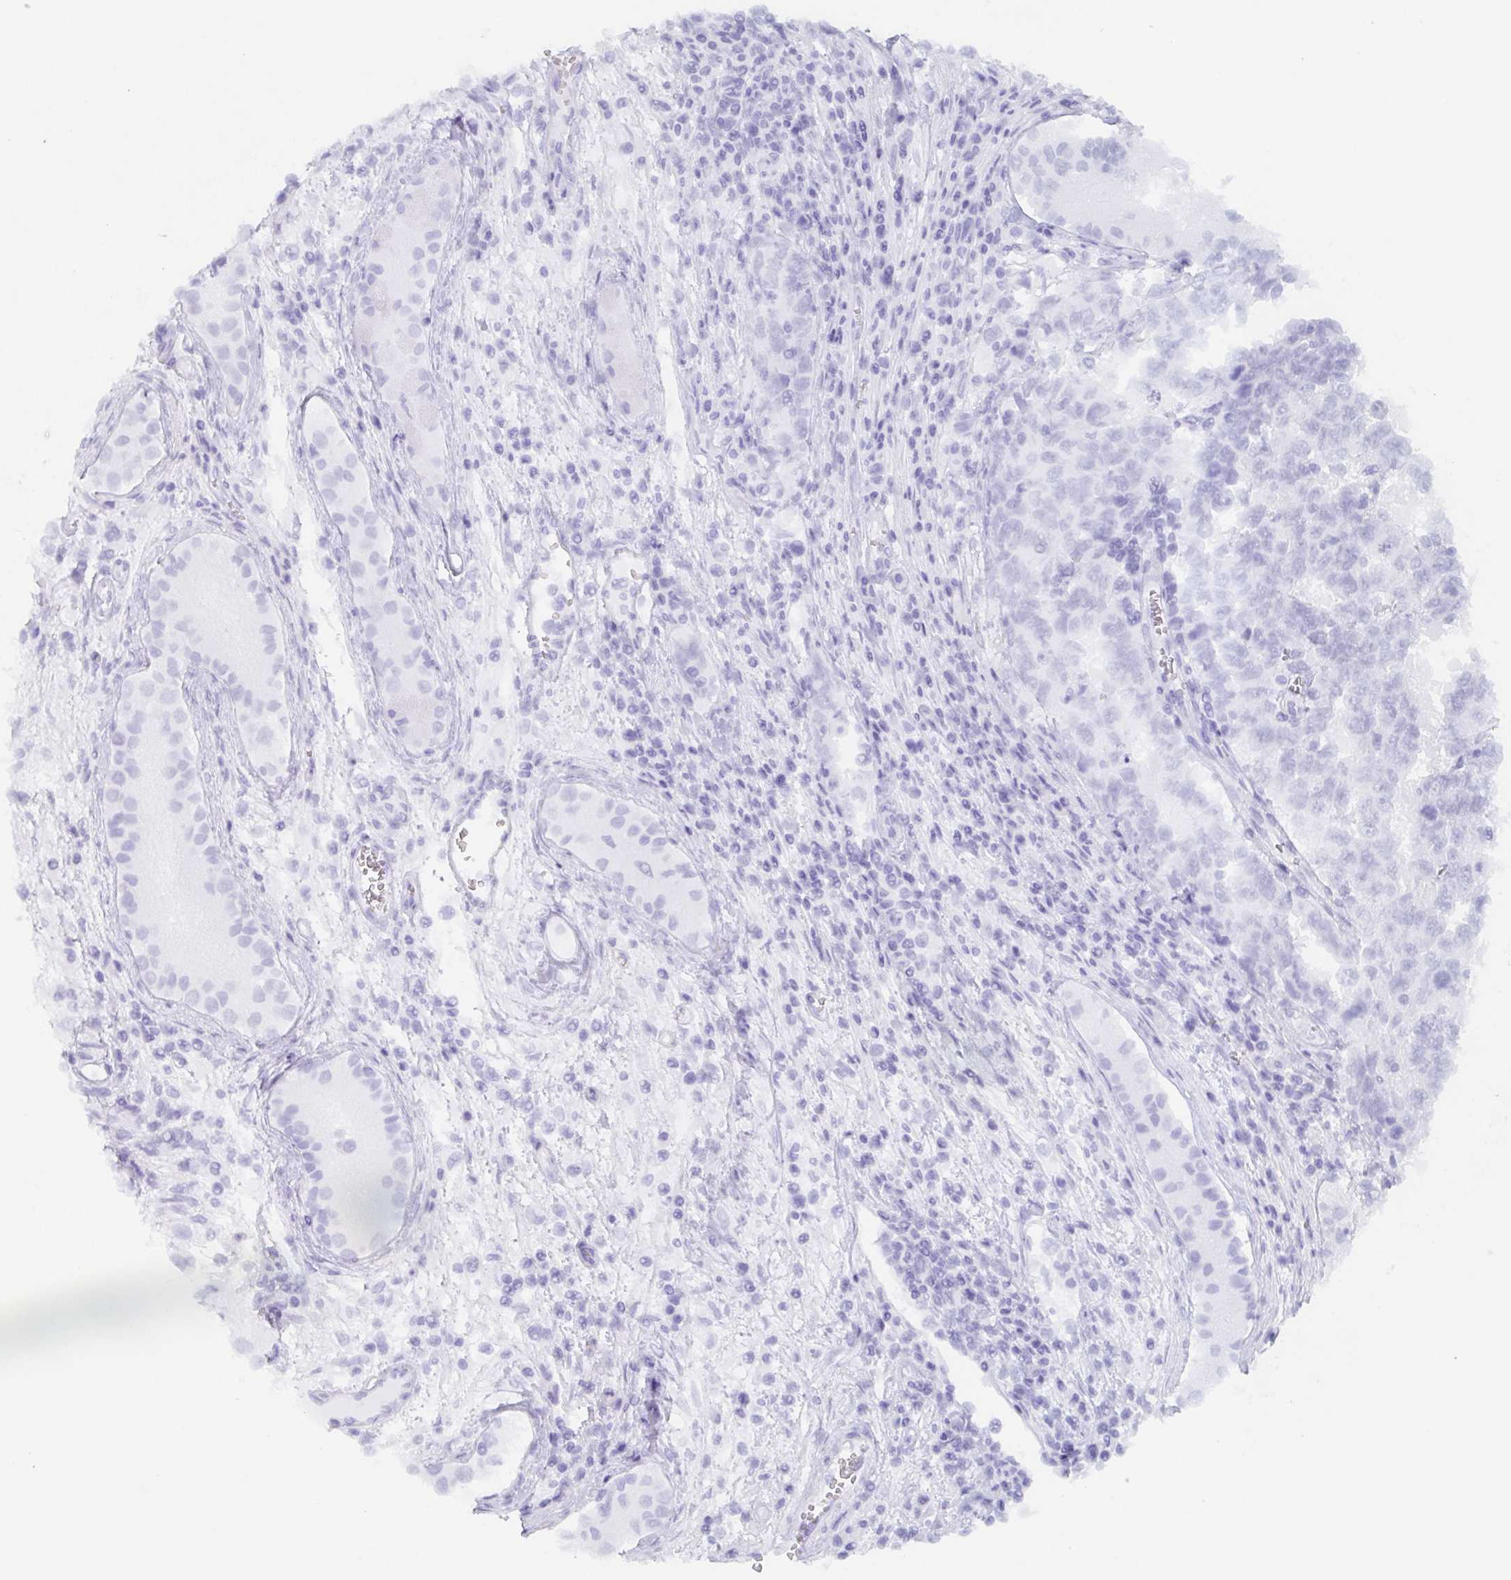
{"staining": {"intensity": "negative", "quantity": "none", "location": "none"}, "tissue": "testis cancer", "cell_type": "Tumor cells", "image_type": "cancer", "snomed": [{"axis": "morphology", "description": "Carcinoma, Embryonal, NOS"}, {"axis": "topography", "description": "Testis"}], "caption": "The histopathology image exhibits no staining of tumor cells in testis cancer.", "gene": "AGFG2", "patient": {"sex": "male", "age": 24}}